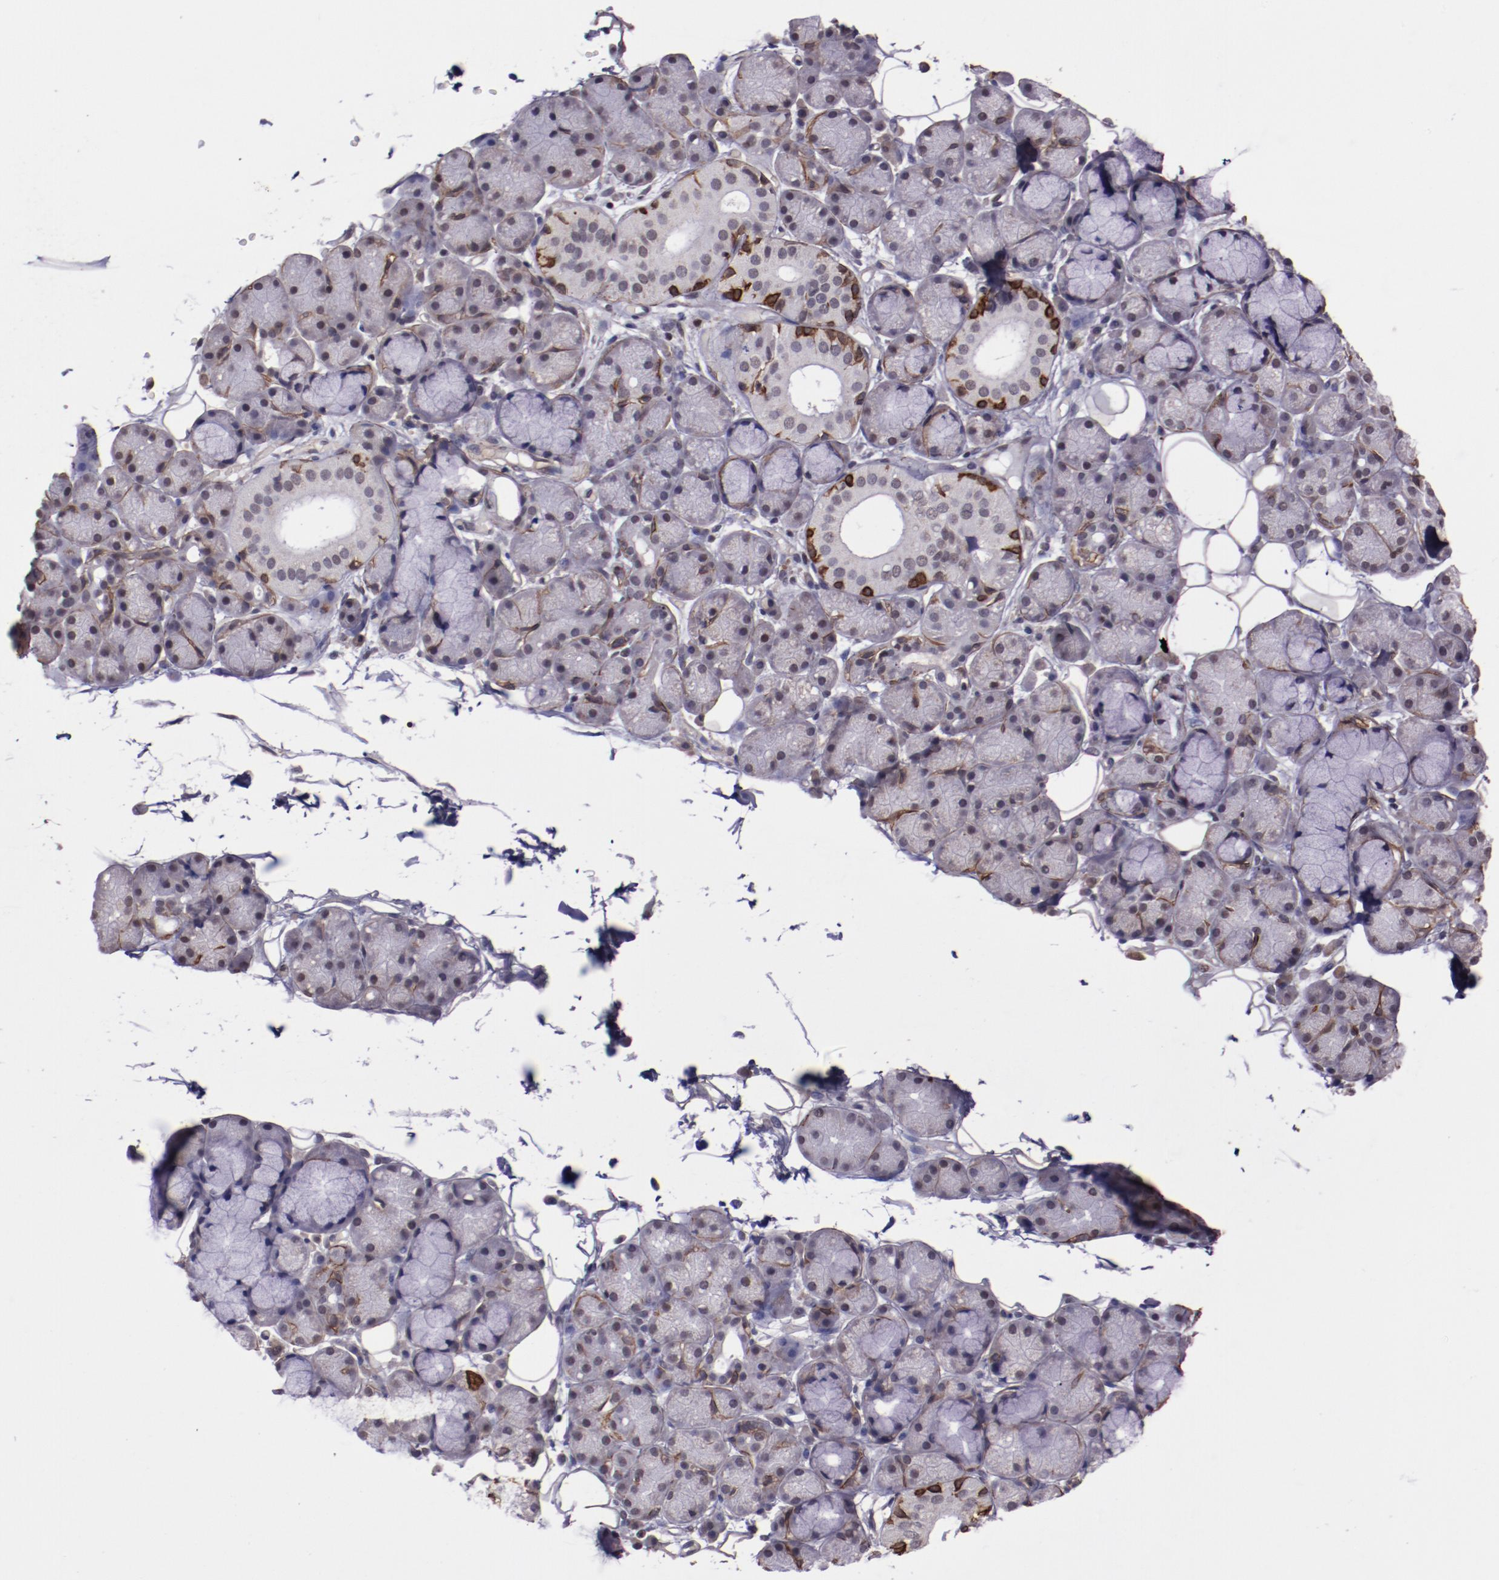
{"staining": {"intensity": "strong", "quantity": "<25%", "location": "cytoplasmic/membranous"}, "tissue": "salivary gland", "cell_type": "Glandular cells", "image_type": "normal", "snomed": [{"axis": "morphology", "description": "Normal tissue, NOS"}, {"axis": "topography", "description": "Skeletal muscle"}, {"axis": "topography", "description": "Oral tissue"}, {"axis": "topography", "description": "Salivary gland"}, {"axis": "topography", "description": "Peripheral nerve tissue"}], "caption": "Salivary gland stained with DAB IHC demonstrates medium levels of strong cytoplasmic/membranous positivity in about <25% of glandular cells. Using DAB (3,3'-diaminobenzidine) (brown) and hematoxylin (blue) stains, captured at high magnification using brightfield microscopy.", "gene": "ELF1", "patient": {"sex": "male", "age": 54}}